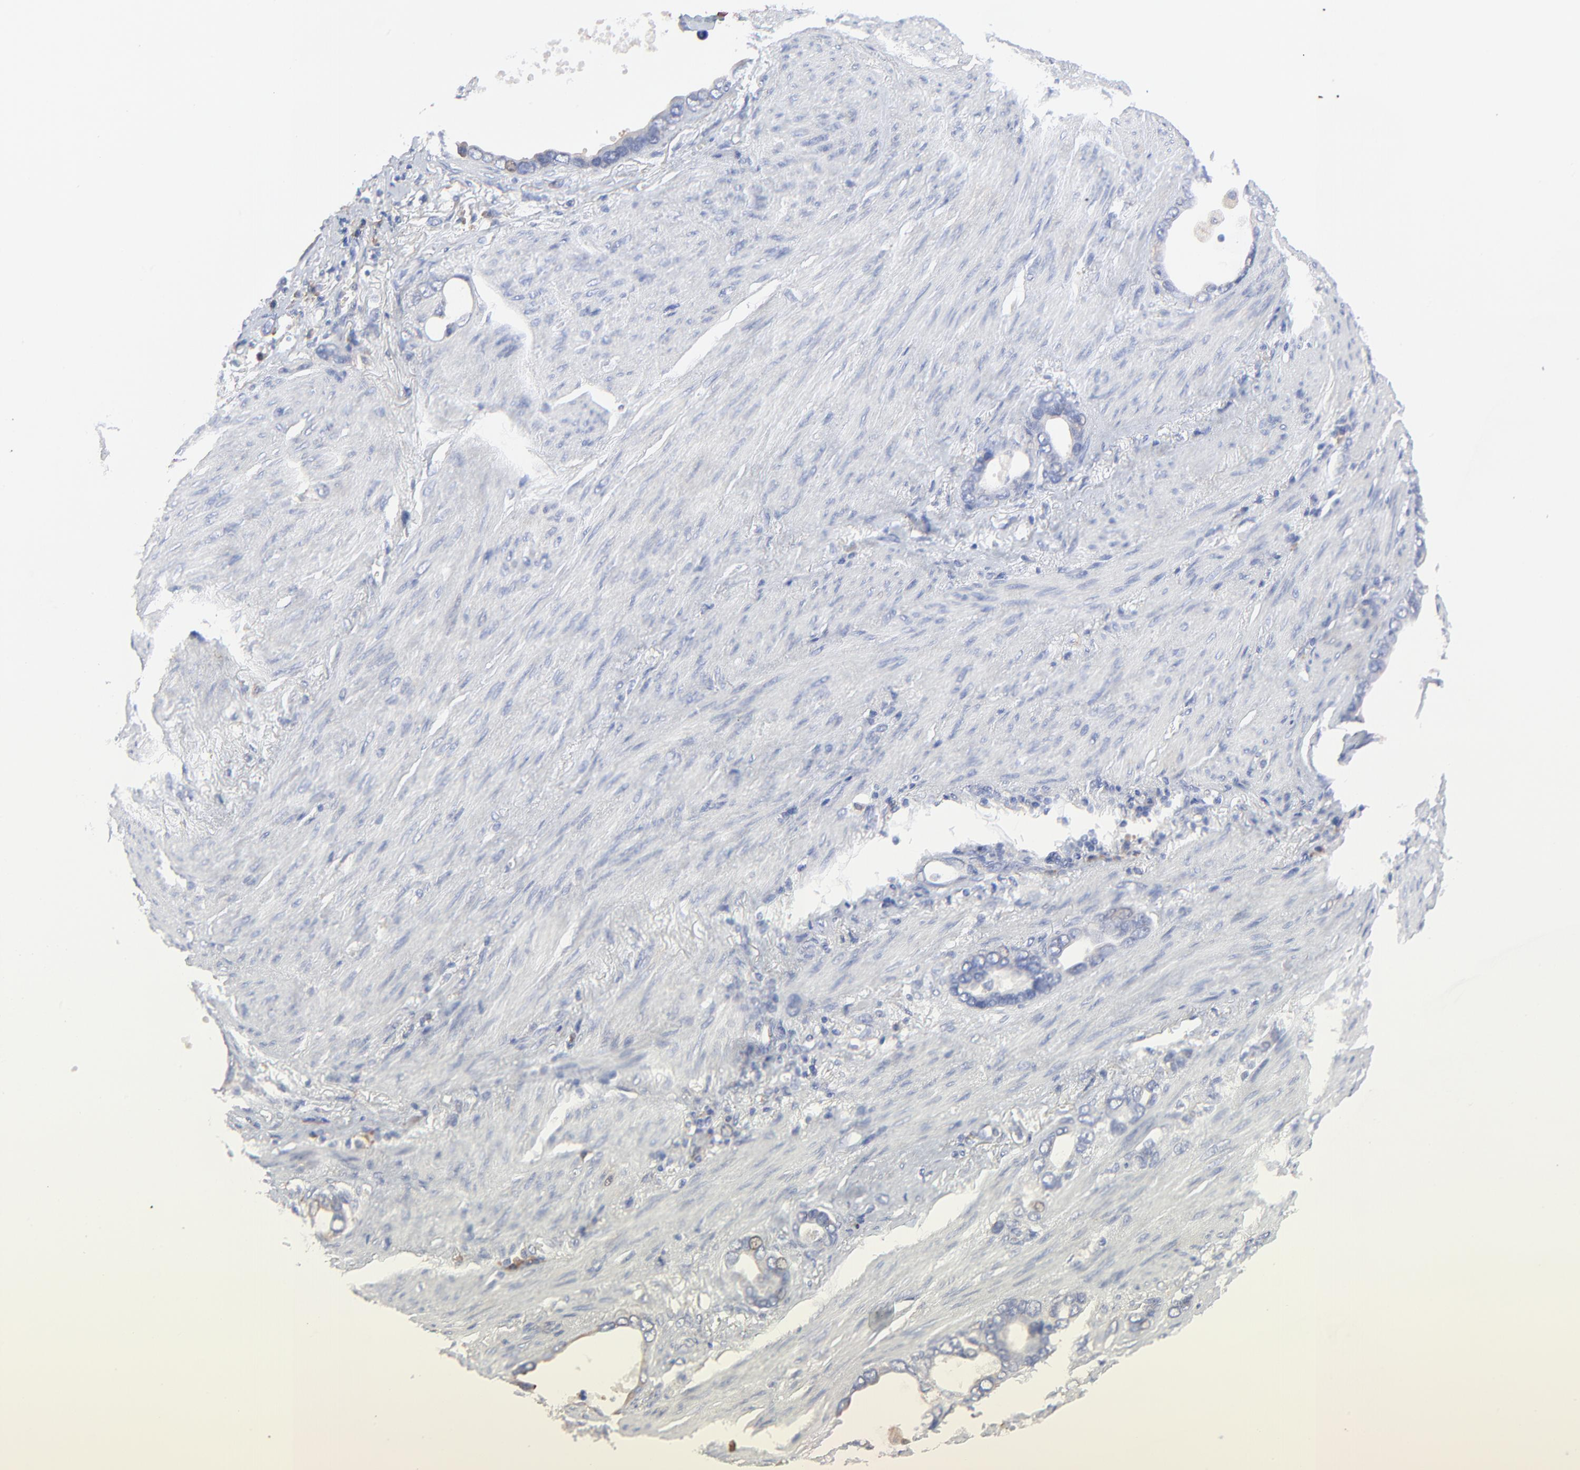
{"staining": {"intensity": "weak", "quantity": "<25%", "location": "cytoplasmic/membranous"}, "tissue": "stomach cancer", "cell_type": "Tumor cells", "image_type": "cancer", "snomed": [{"axis": "morphology", "description": "Adenocarcinoma, NOS"}, {"axis": "topography", "description": "Stomach"}], "caption": "High magnification brightfield microscopy of stomach adenocarcinoma stained with DAB (brown) and counterstained with hematoxylin (blue): tumor cells show no significant expression.", "gene": "PPFIBP2", "patient": {"sex": "male", "age": 78}}